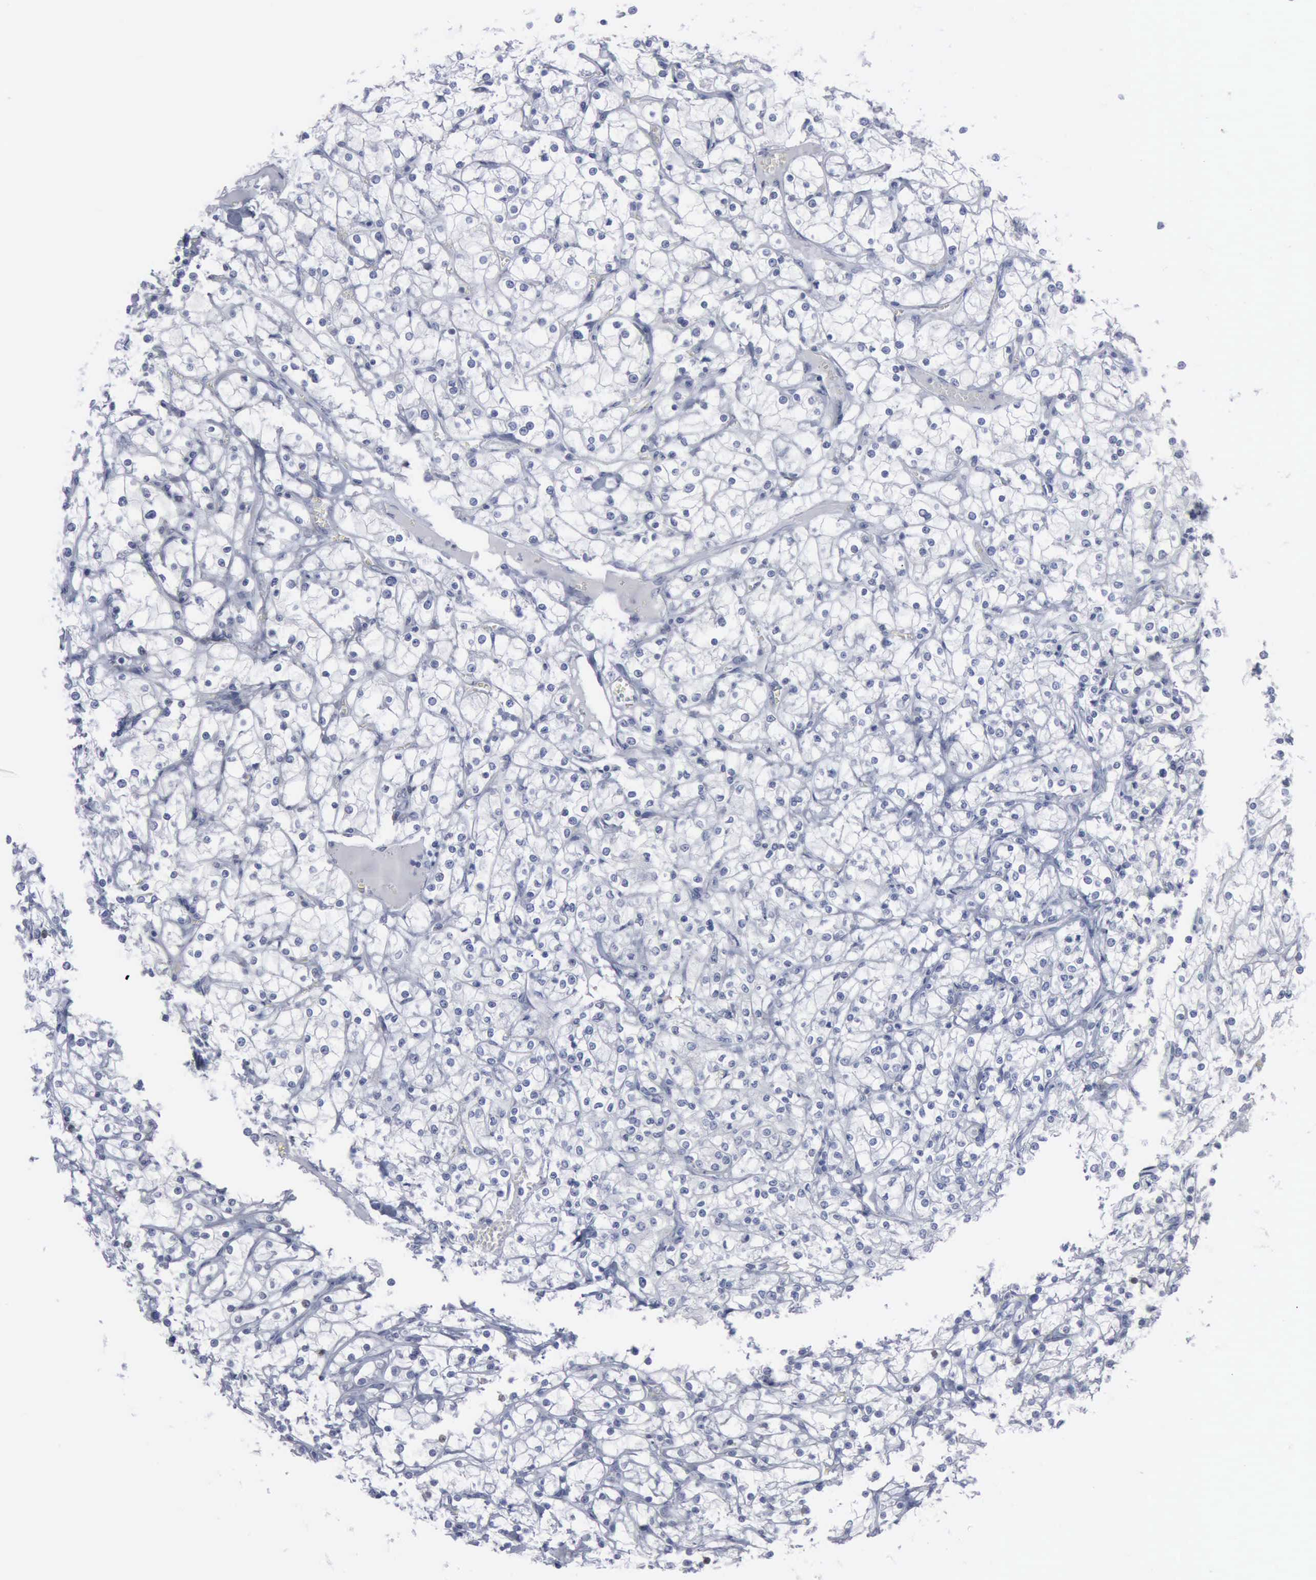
{"staining": {"intensity": "negative", "quantity": "none", "location": "none"}, "tissue": "renal cancer", "cell_type": "Tumor cells", "image_type": "cancer", "snomed": [{"axis": "morphology", "description": "Adenocarcinoma, NOS"}, {"axis": "topography", "description": "Kidney"}], "caption": "Immunohistochemistry (IHC) image of human renal cancer stained for a protein (brown), which displays no positivity in tumor cells.", "gene": "MCM5", "patient": {"sex": "female", "age": 73}}